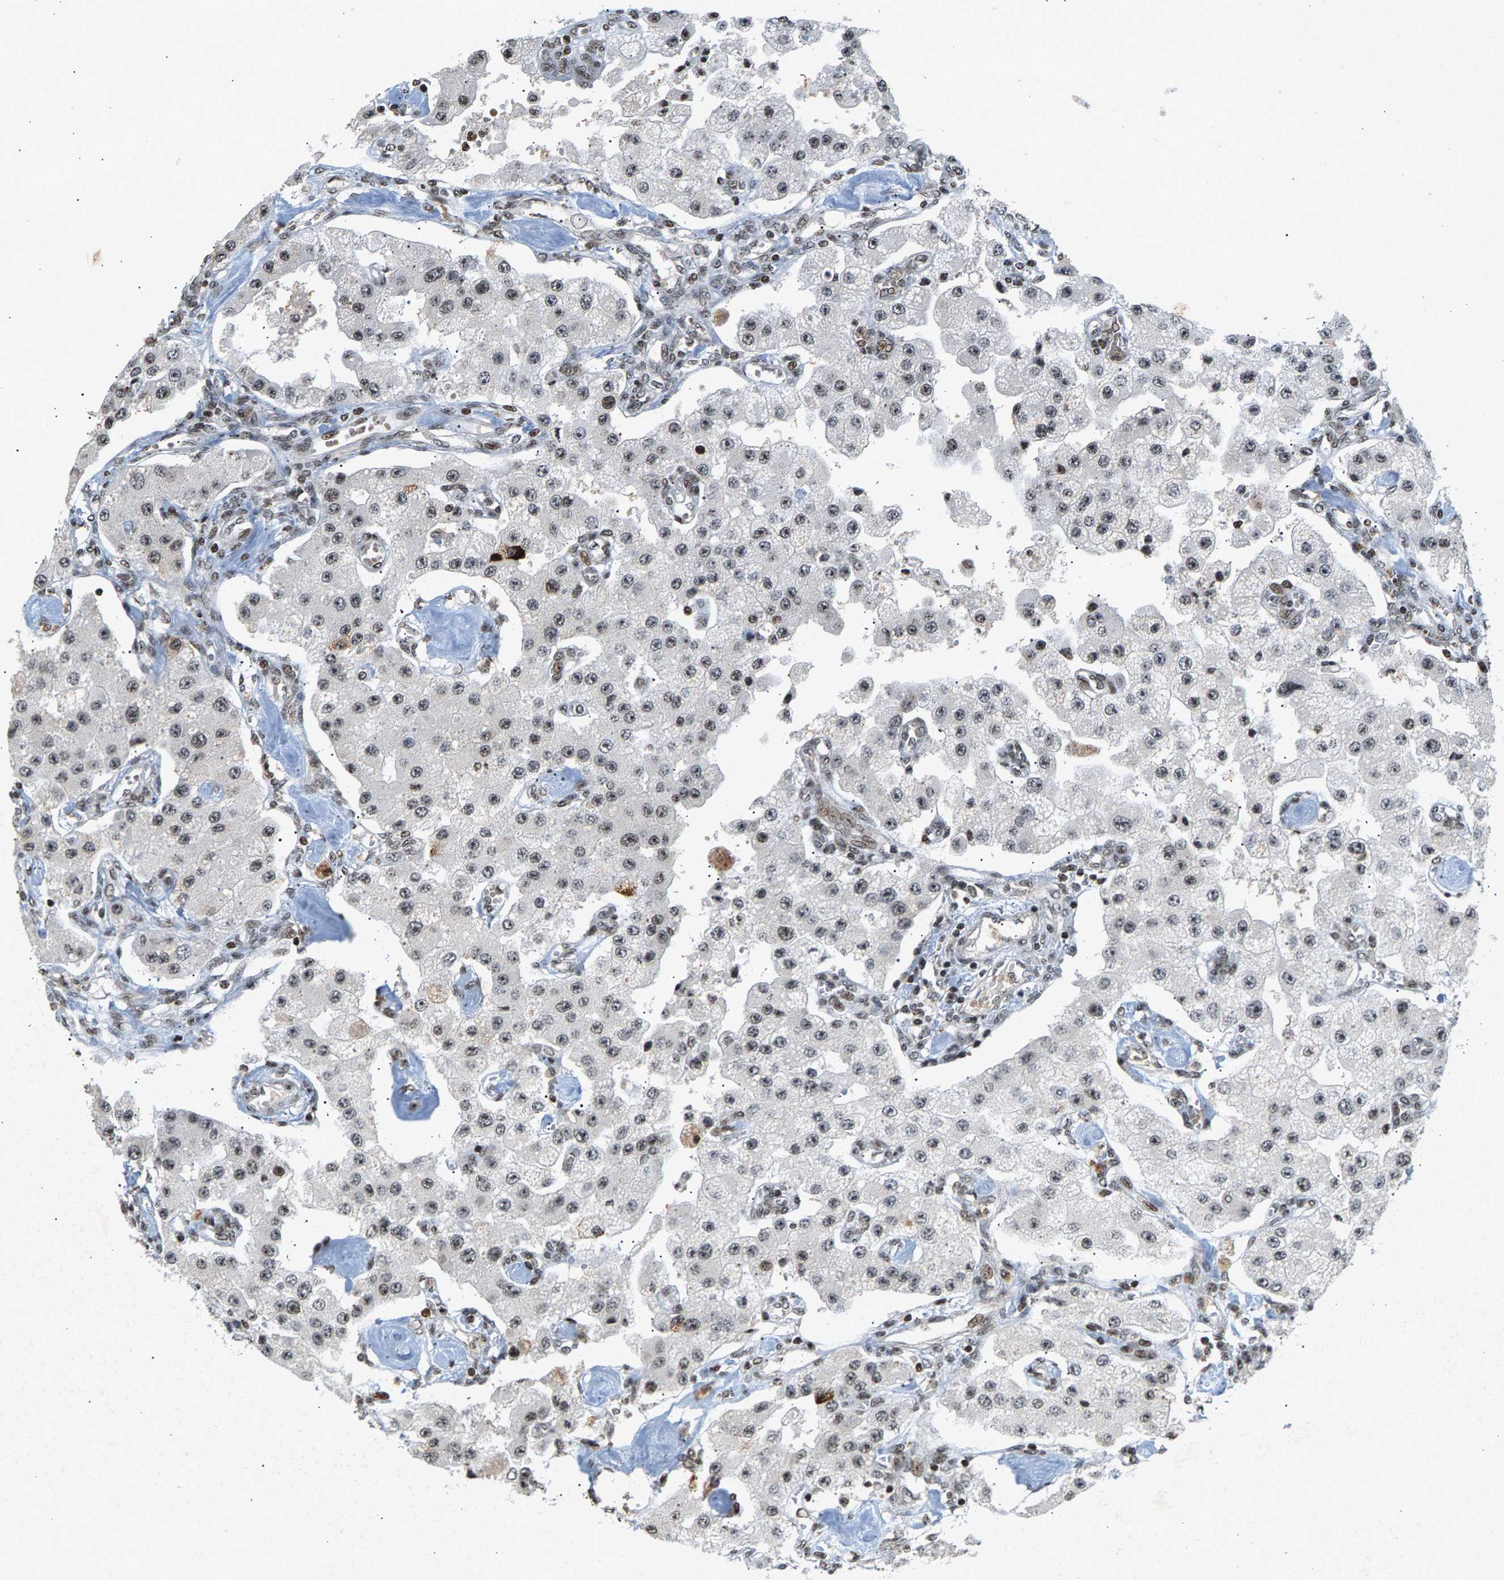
{"staining": {"intensity": "weak", "quantity": ">75%", "location": "nuclear"}, "tissue": "carcinoid", "cell_type": "Tumor cells", "image_type": "cancer", "snomed": [{"axis": "morphology", "description": "Carcinoid, malignant, NOS"}, {"axis": "topography", "description": "Pancreas"}], "caption": "The immunohistochemical stain labels weak nuclear expression in tumor cells of carcinoid (malignant) tissue.", "gene": "ZPR1", "patient": {"sex": "male", "age": 41}}